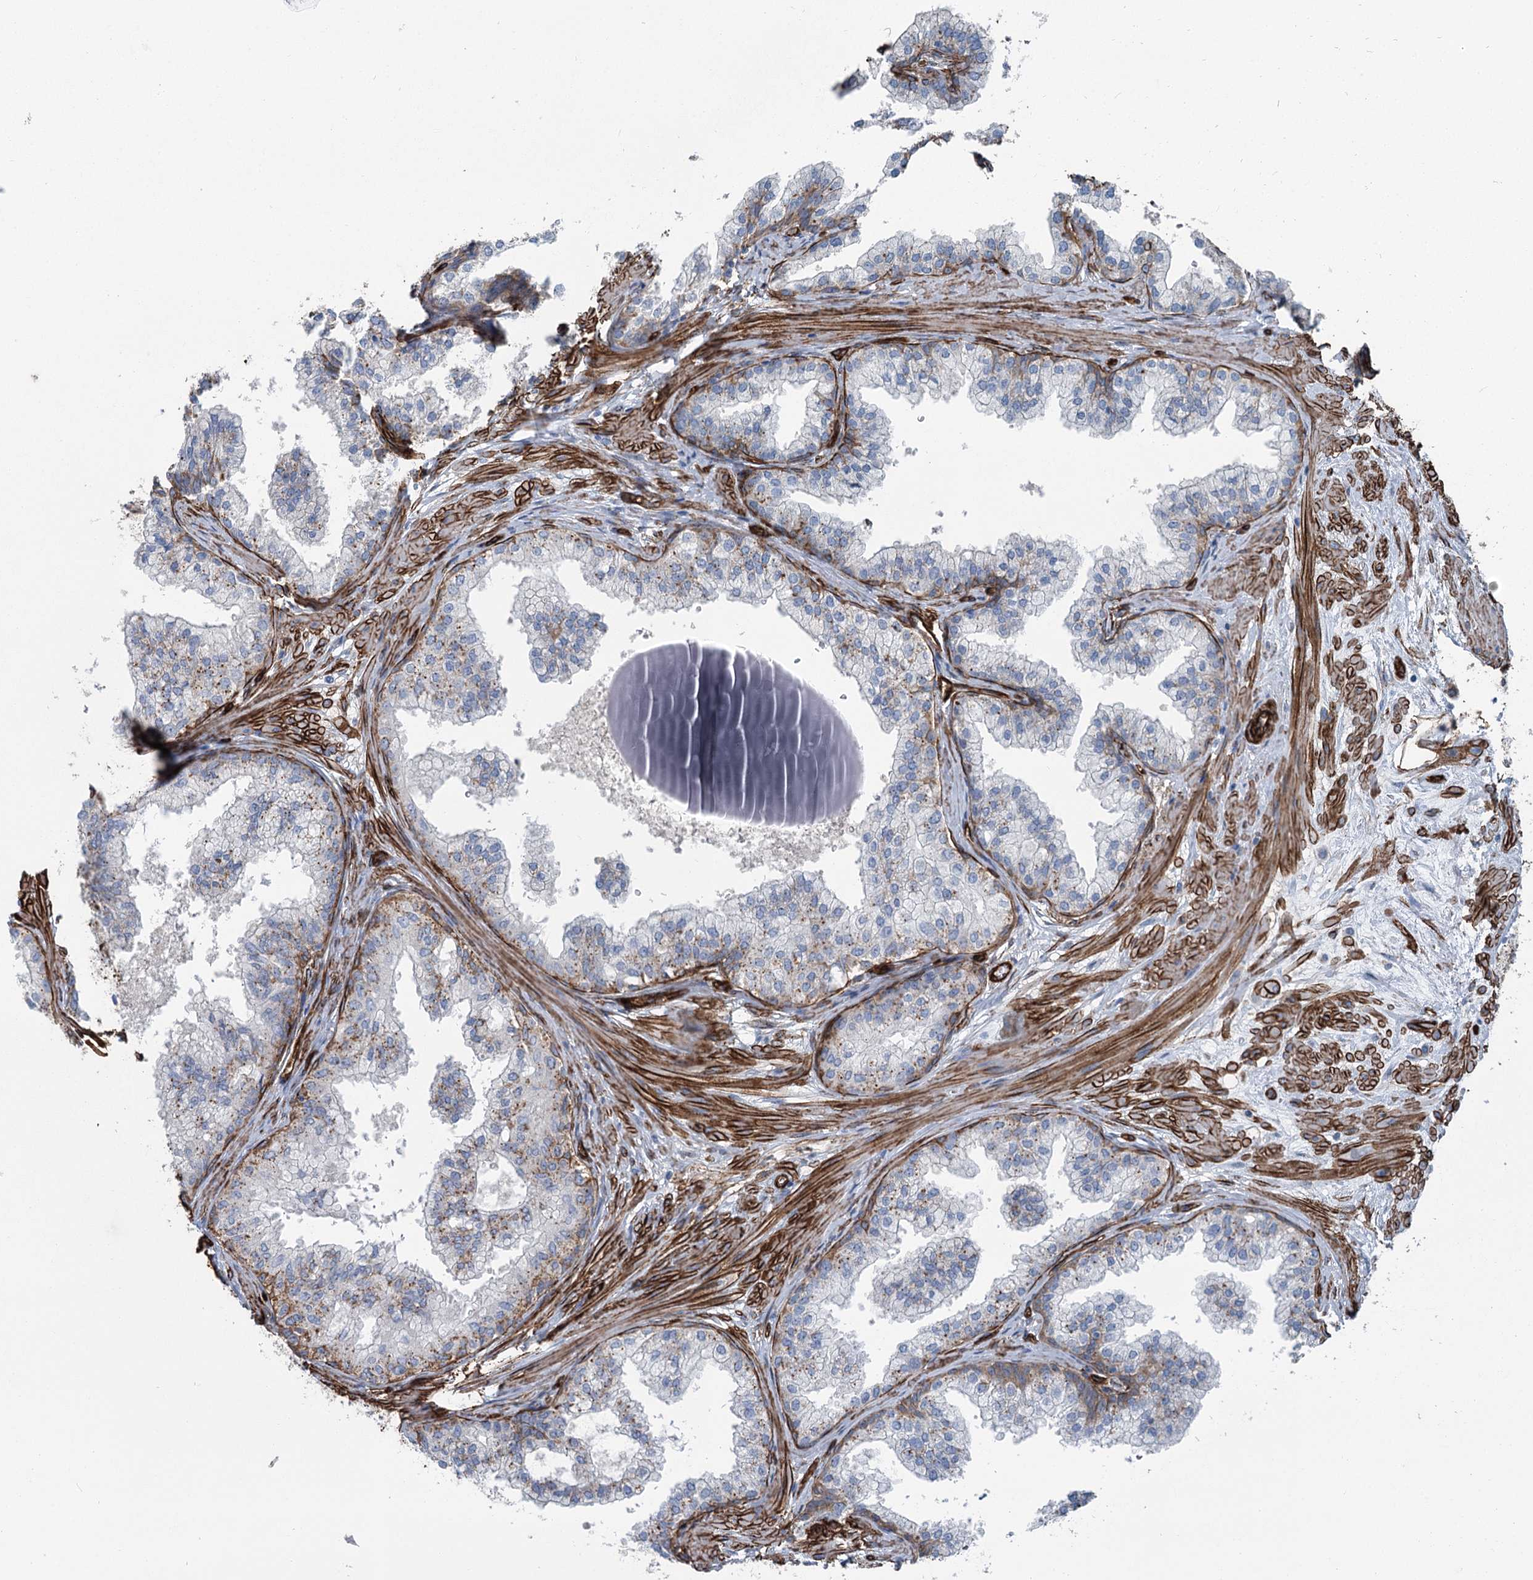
{"staining": {"intensity": "moderate", "quantity": "<25%", "location": "cytoplasmic/membranous"}, "tissue": "prostate", "cell_type": "Glandular cells", "image_type": "normal", "snomed": [{"axis": "morphology", "description": "Normal tissue, NOS"}, {"axis": "topography", "description": "Prostate"}], "caption": "Immunohistochemical staining of benign prostate reveals <25% levels of moderate cytoplasmic/membranous protein expression in approximately <25% of glandular cells. The protein of interest is stained brown, and the nuclei are stained in blue (DAB IHC with brightfield microscopy, high magnification).", "gene": "IQSEC1", "patient": {"sex": "male", "age": 60}}